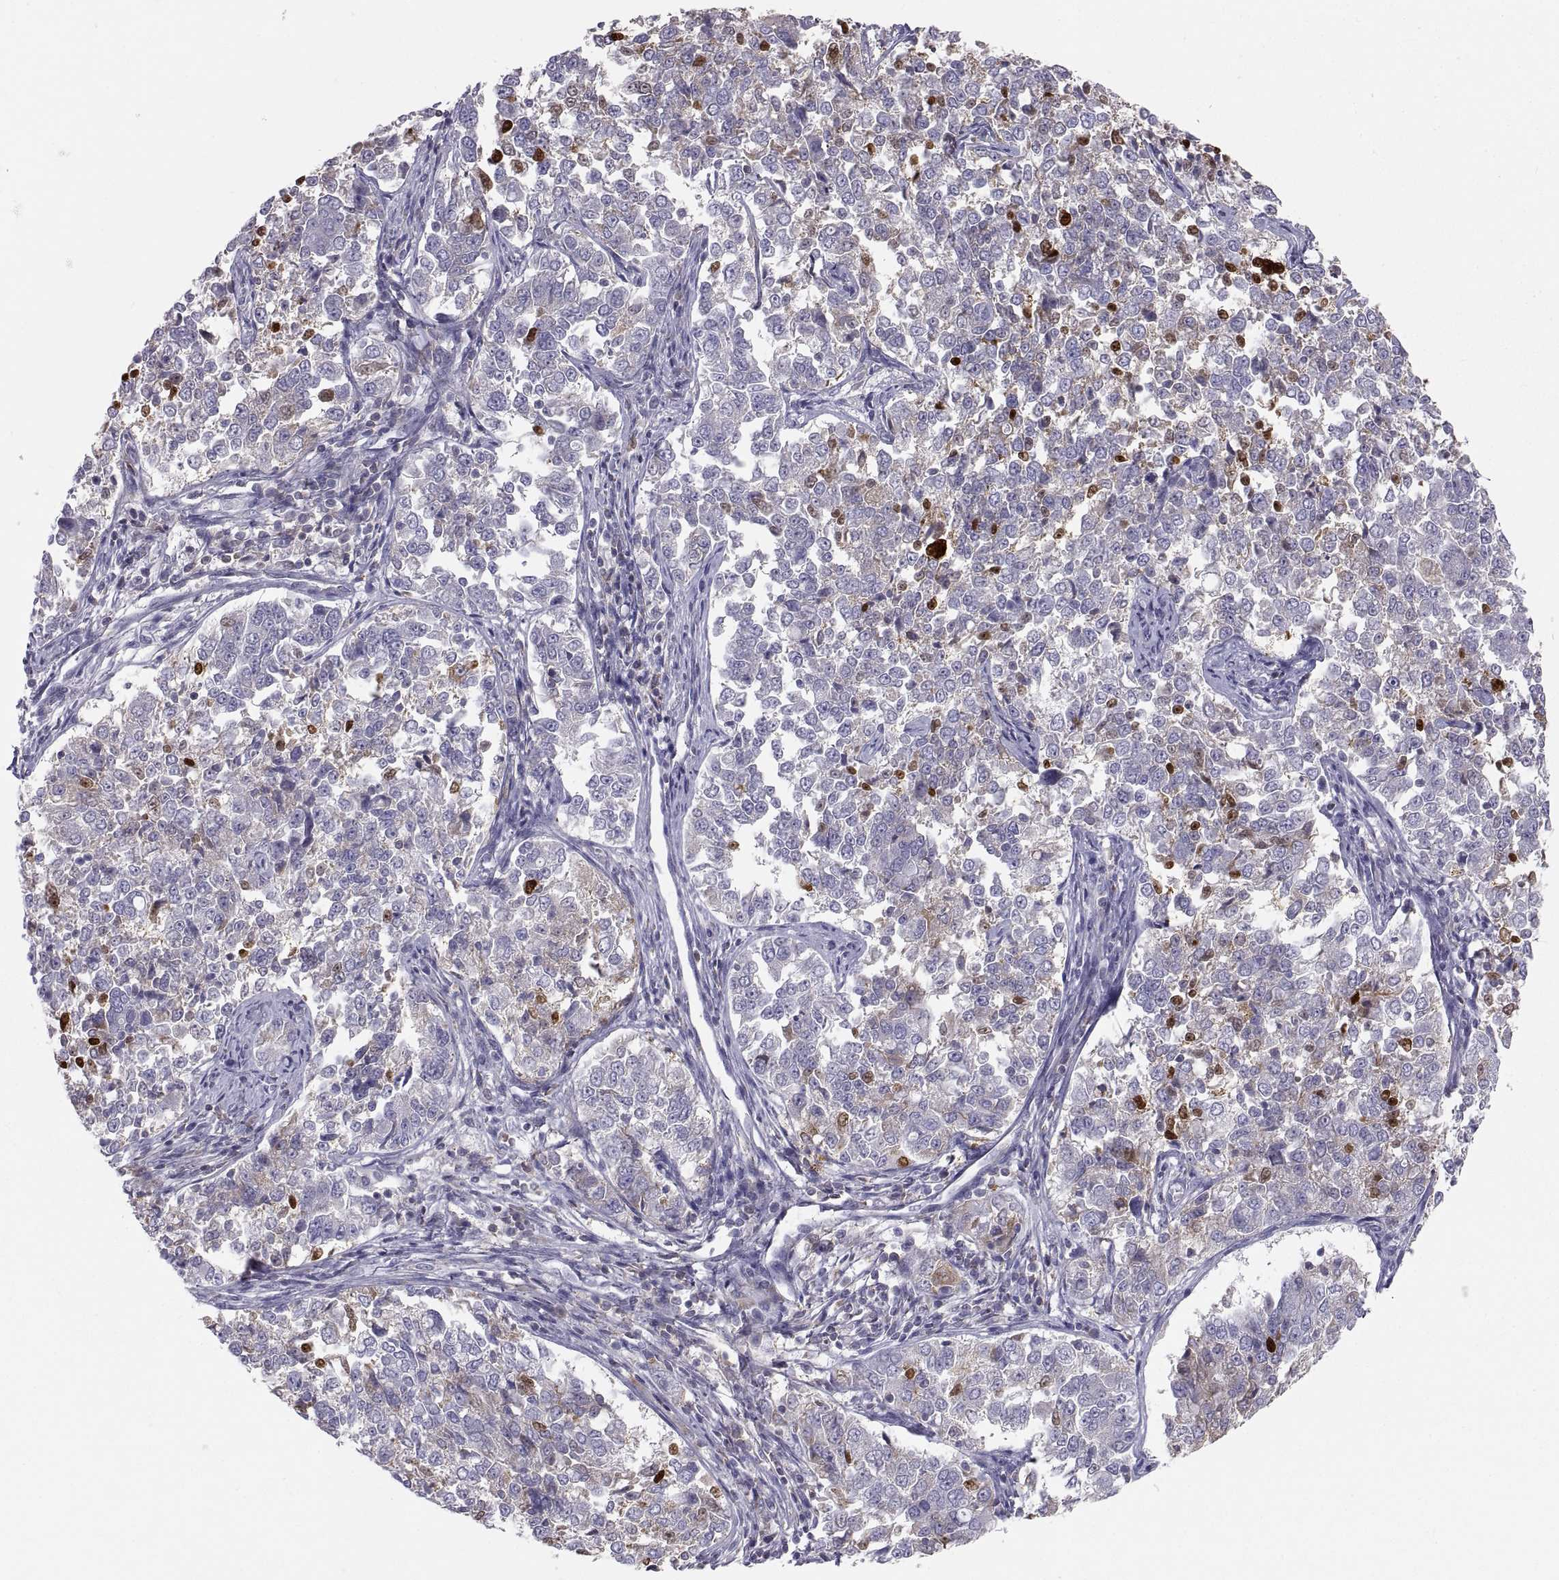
{"staining": {"intensity": "negative", "quantity": "none", "location": "none"}, "tissue": "endometrial cancer", "cell_type": "Tumor cells", "image_type": "cancer", "snomed": [{"axis": "morphology", "description": "Adenocarcinoma, NOS"}, {"axis": "topography", "description": "Endometrium"}], "caption": "High power microscopy photomicrograph of an immunohistochemistry (IHC) photomicrograph of endometrial adenocarcinoma, revealing no significant staining in tumor cells.", "gene": "ERO1A", "patient": {"sex": "female", "age": 43}}